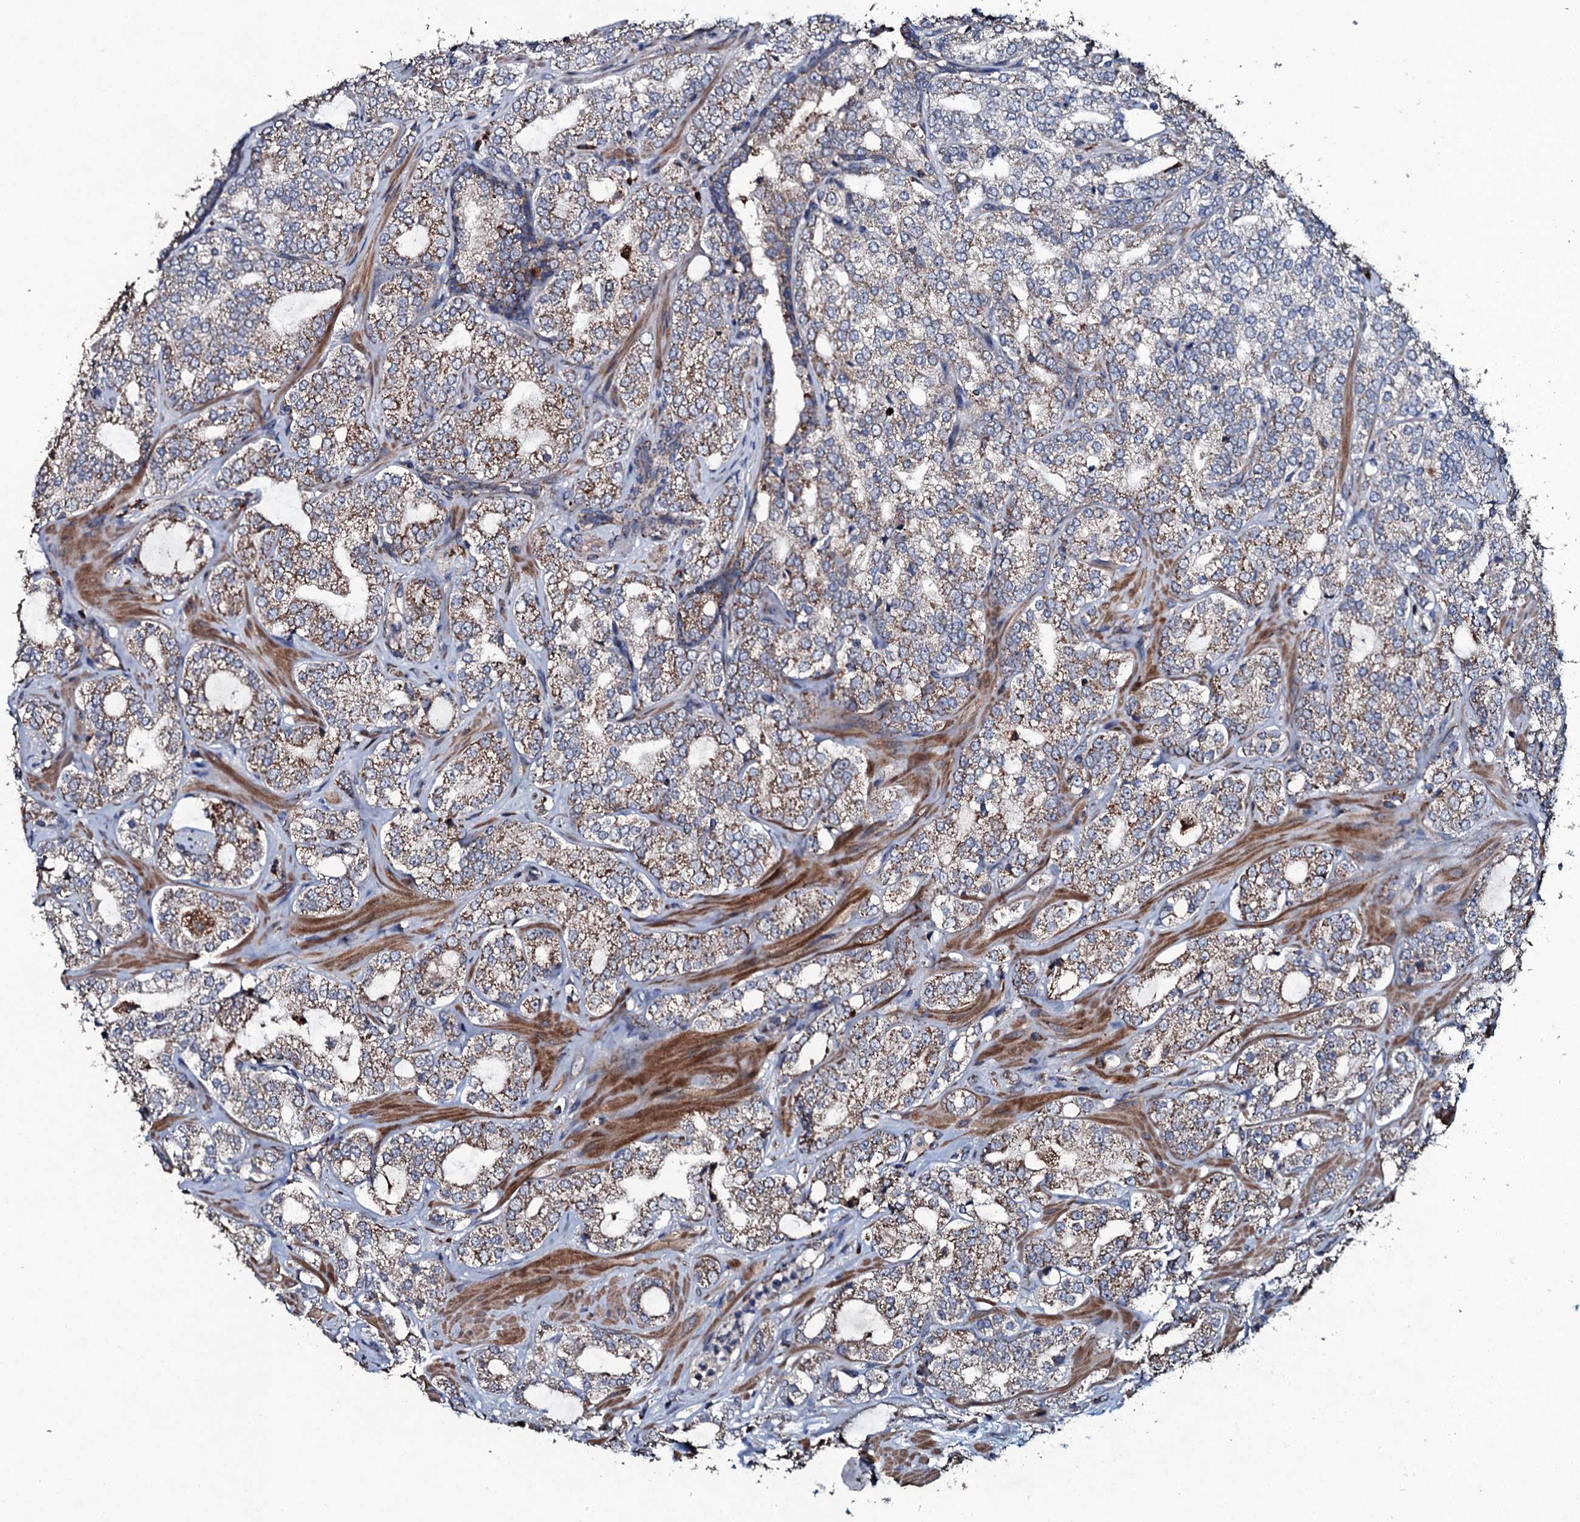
{"staining": {"intensity": "moderate", "quantity": ">75%", "location": "cytoplasmic/membranous"}, "tissue": "prostate cancer", "cell_type": "Tumor cells", "image_type": "cancer", "snomed": [{"axis": "morphology", "description": "Adenocarcinoma, High grade"}, {"axis": "topography", "description": "Prostate"}], "caption": "High-grade adenocarcinoma (prostate) was stained to show a protein in brown. There is medium levels of moderate cytoplasmic/membranous expression in approximately >75% of tumor cells.", "gene": "DYNC2I2", "patient": {"sex": "male", "age": 64}}